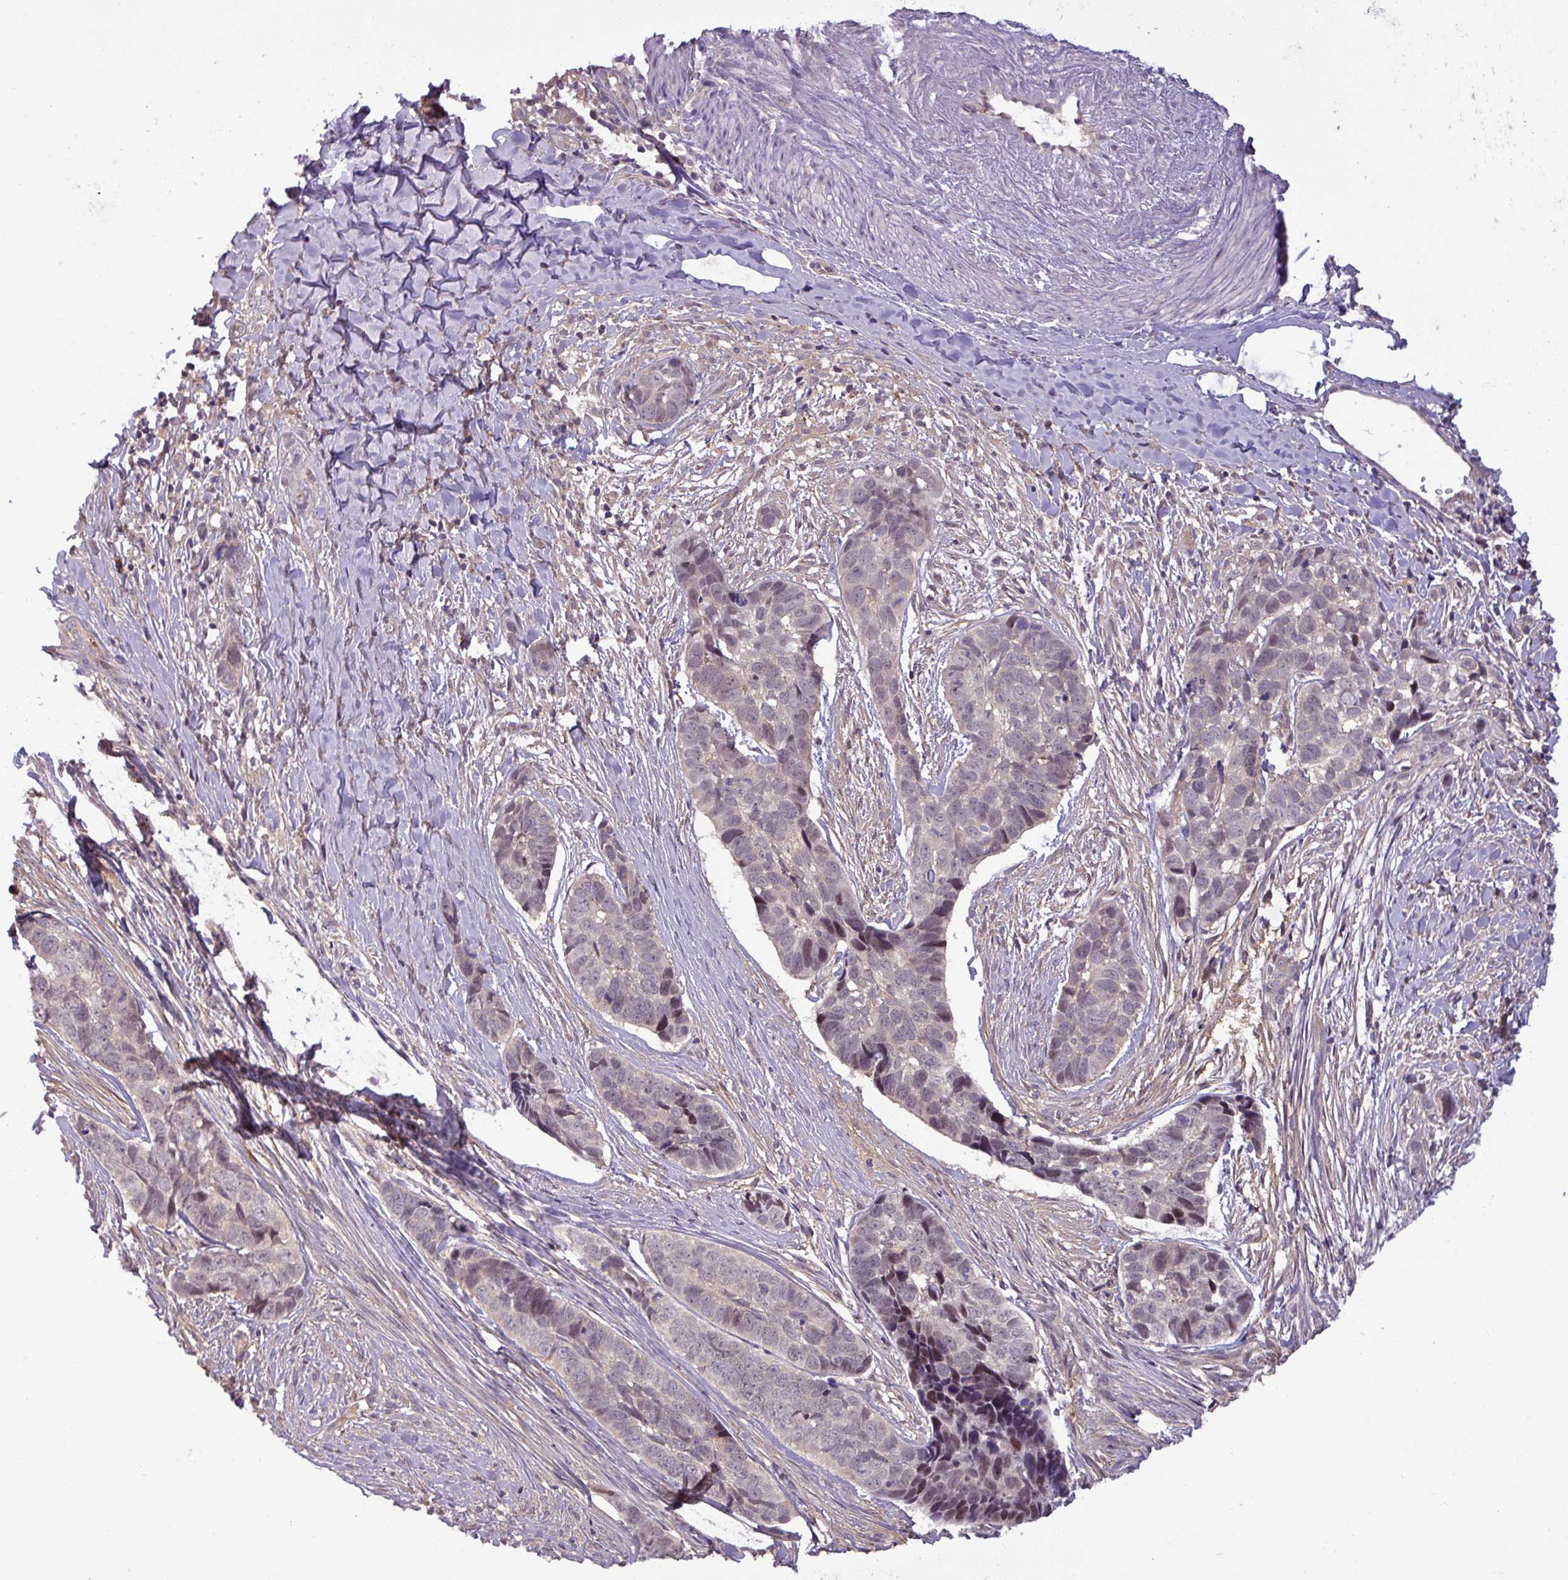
{"staining": {"intensity": "moderate", "quantity": "<25%", "location": "nuclear"}, "tissue": "skin cancer", "cell_type": "Tumor cells", "image_type": "cancer", "snomed": [{"axis": "morphology", "description": "Basal cell carcinoma"}, {"axis": "topography", "description": "Skin"}], "caption": "Brown immunohistochemical staining in skin basal cell carcinoma reveals moderate nuclear positivity in approximately <25% of tumor cells. The staining is performed using DAB brown chromogen to label protein expression. The nuclei are counter-stained blue using hematoxylin.", "gene": "NPFFR1", "patient": {"sex": "female", "age": 82}}